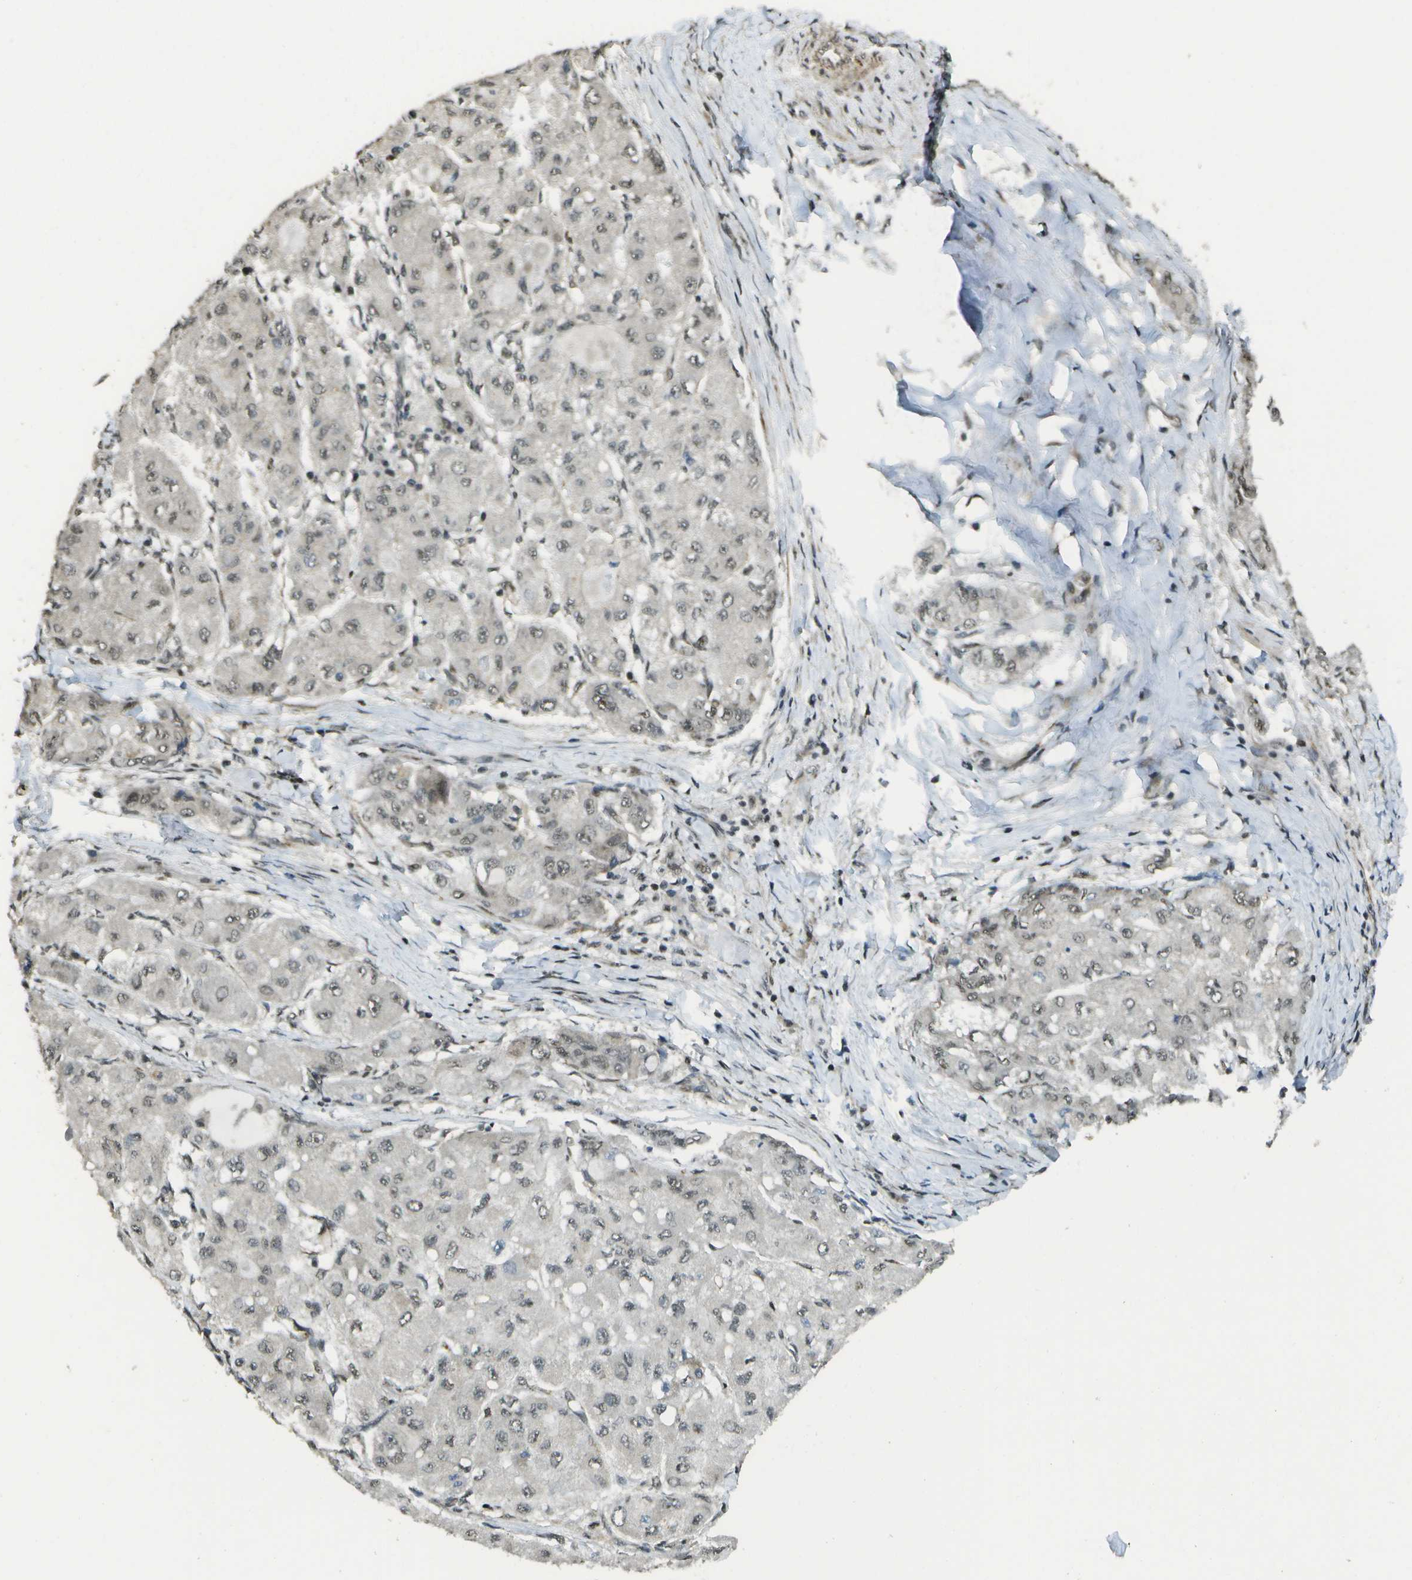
{"staining": {"intensity": "weak", "quantity": "25%-75%", "location": "nuclear"}, "tissue": "liver cancer", "cell_type": "Tumor cells", "image_type": "cancer", "snomed": [{"axis": "morphology", "description": "Carcinoma, Hepatocellular, NOS"}, {"axis": "topography", "description": "Liver"}], "caption": "Brown immunohistochemical staining in liver cancer (hepatocellular carcinoma) demonstrates weak nuclear staining in about 25%-75% of tumor cells.", "gene": "KAT5", "patient": {"sex": "male", "age": 80}}